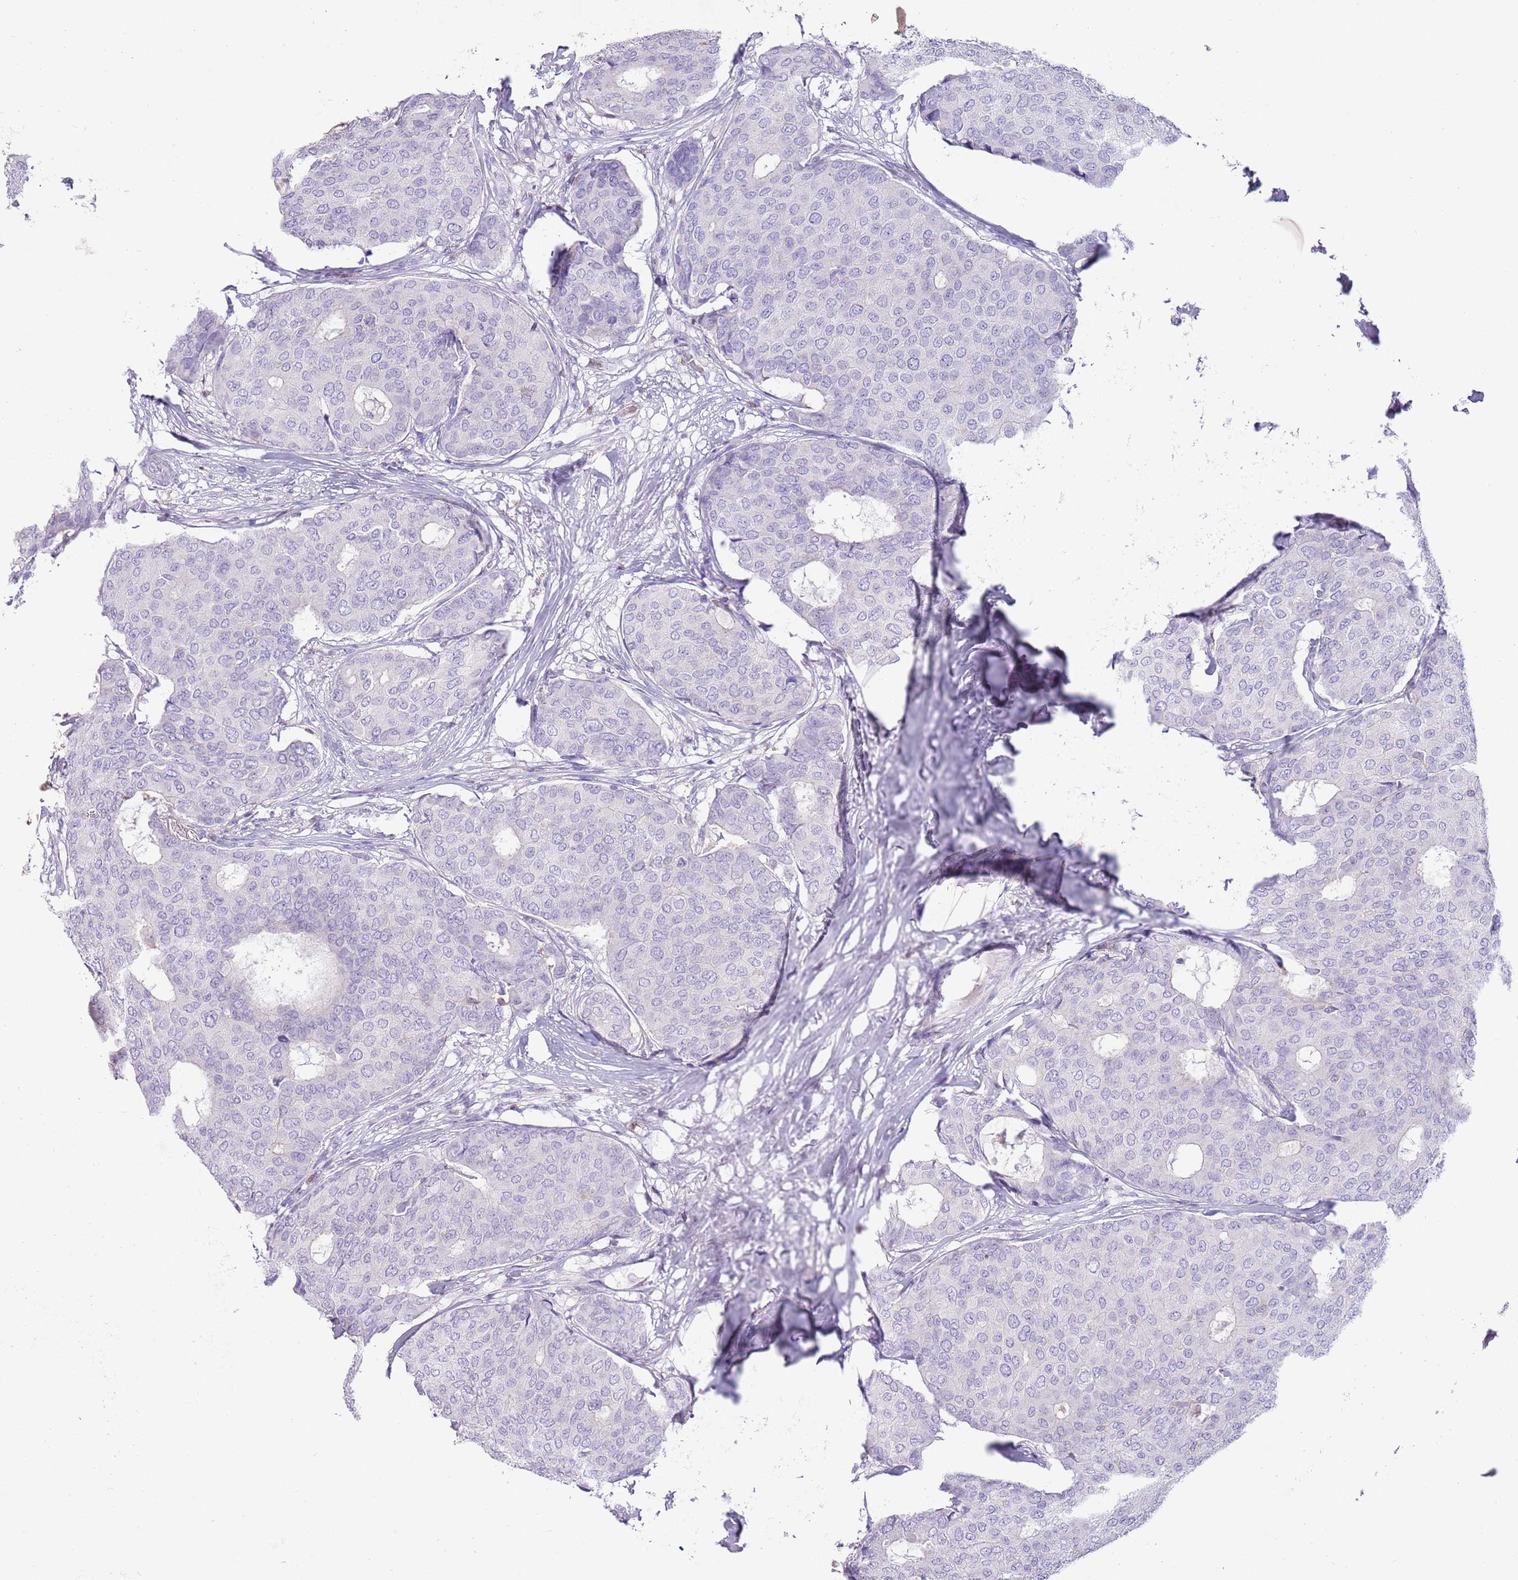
{"staining": {"intensity": "negative", "quantity": "none", "location": "none"}, "tissue": "breast cancer", "cell_type": "Tumor cells", "image_type": "cancer", "snomed": [{"axis": "morphology", "description": "Duct carcinoma"}, {"axis": "topography", "description": "Breast"}], "caption": "The histopathology image displays no staining of tumor cells in breast invasive ductal carcinoma. (DAB immunohistochemistry (IHC), high magnification).", "gene": "OR4Q3", "patient": {"sex": "female", "age": 75}}